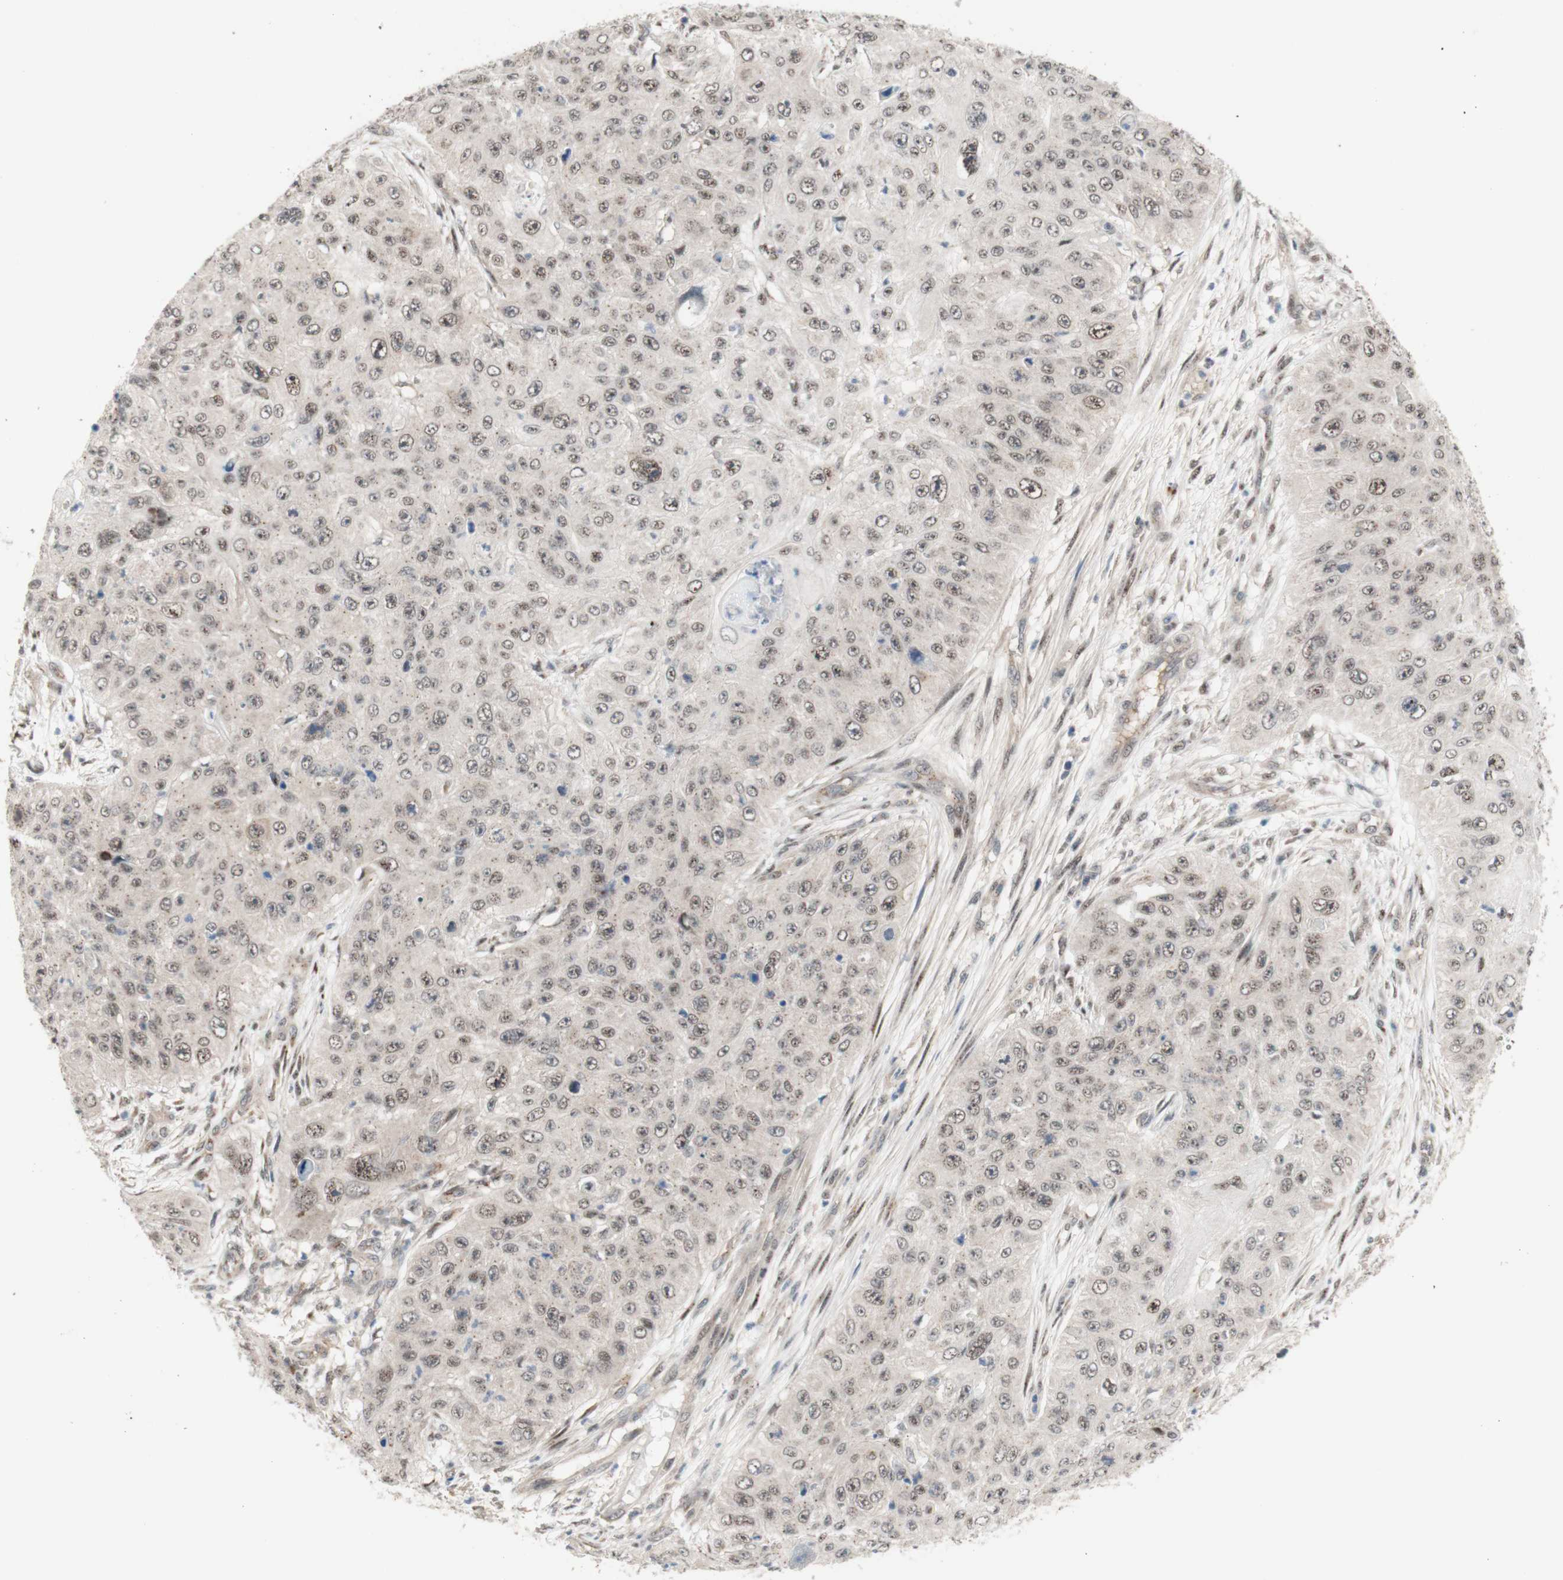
{"staining": {"intensity": "moderate", "quantity": ">75%", "location": "cytoplasmic/membranous"}, "tissue": "skin cancer", "cell_type": "Tumor cells", "image_type": "cancer", "snomed": [{"axis": "morphology", "description": "Squamous cell carcinoma, NOS"}, {"axis": "topography", "description": "Skin"}], "caption": "Human skin cancer (squamous cell carcinoma) stained with a brown dye exhibits moderate cytoplasmic/membranous positive staining in approximately >75% of tumor cells.", "gene": "CYLD", "patient": {"sex": "female", "age": 80}}